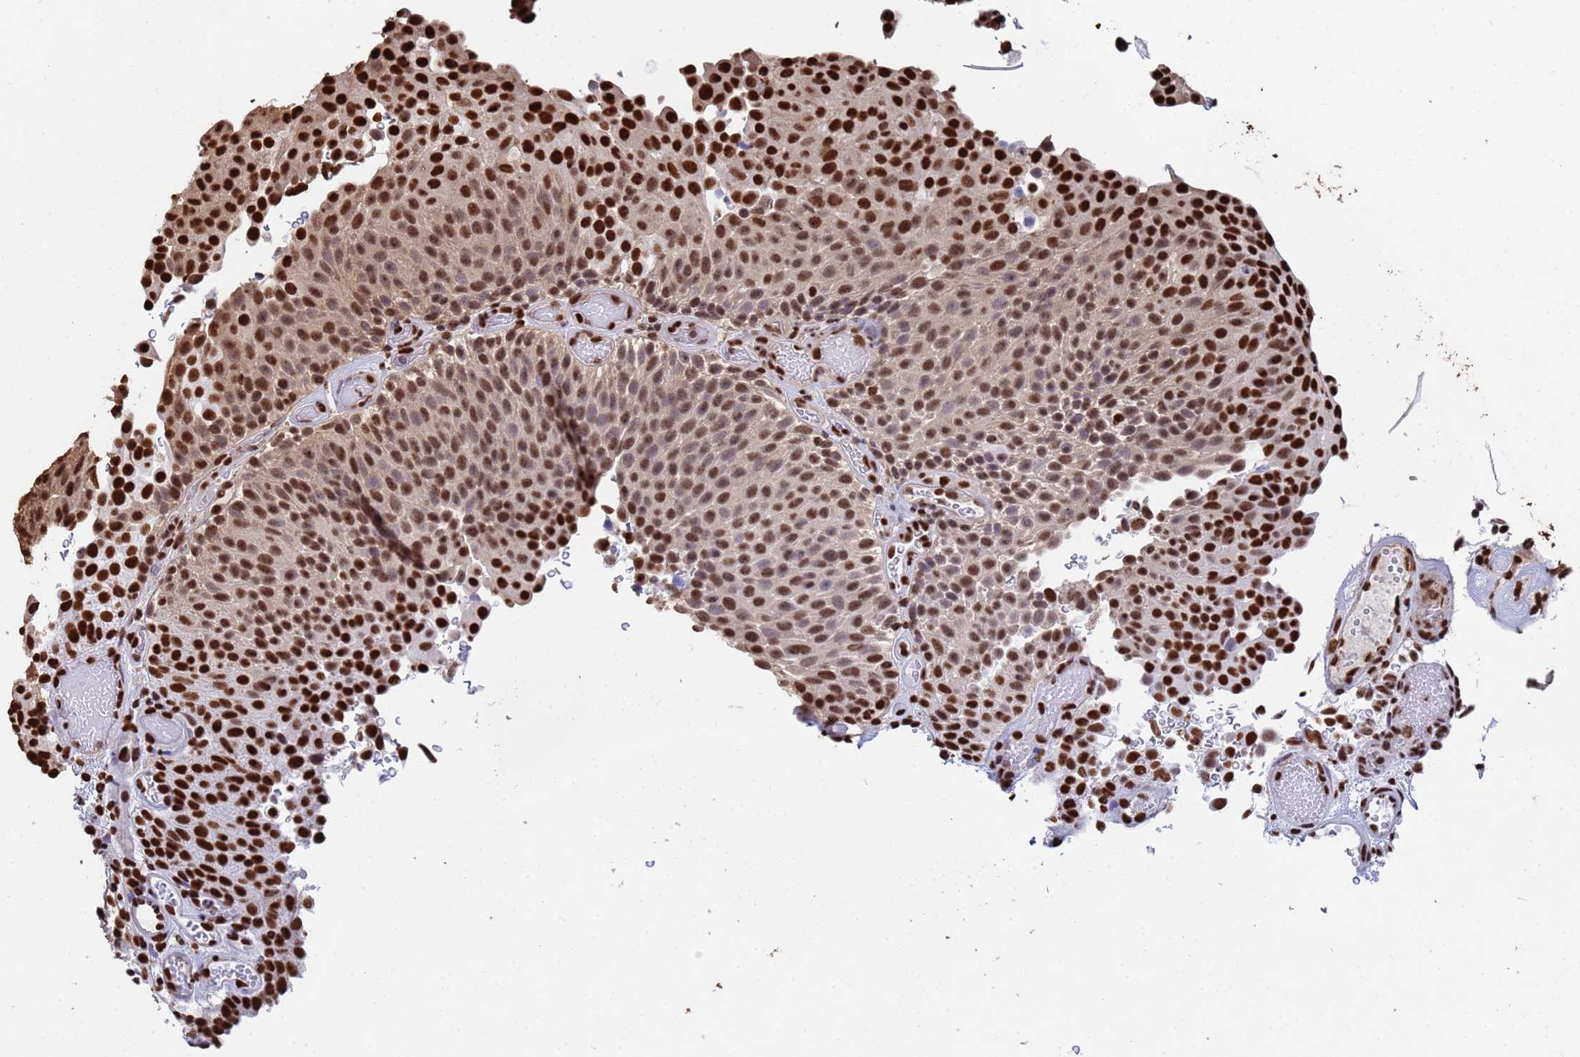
{"staining": {"intensity": "strong", "quantity": ">75%", "location": "nuclear"}, "tissue": "urothelial cancer", "cell_type": "Tumor cells", "image_type": "cancer", "snomed": [{"axis": "morphology", "description": "Urothelial carcinoma, Low grade"}, {"axis": "topography", "description": "Urinary bladder"}], "caption": "Urothelial cancer stained with immunohistochemistry (IHC) exhibits strong nuclear positivity in approximately >75% of tumor cells. (DAB IHC with brightfield microscopy, high magnification).", "gene": "SUMO4", "patient": {"sex": "male", "age": 78}}